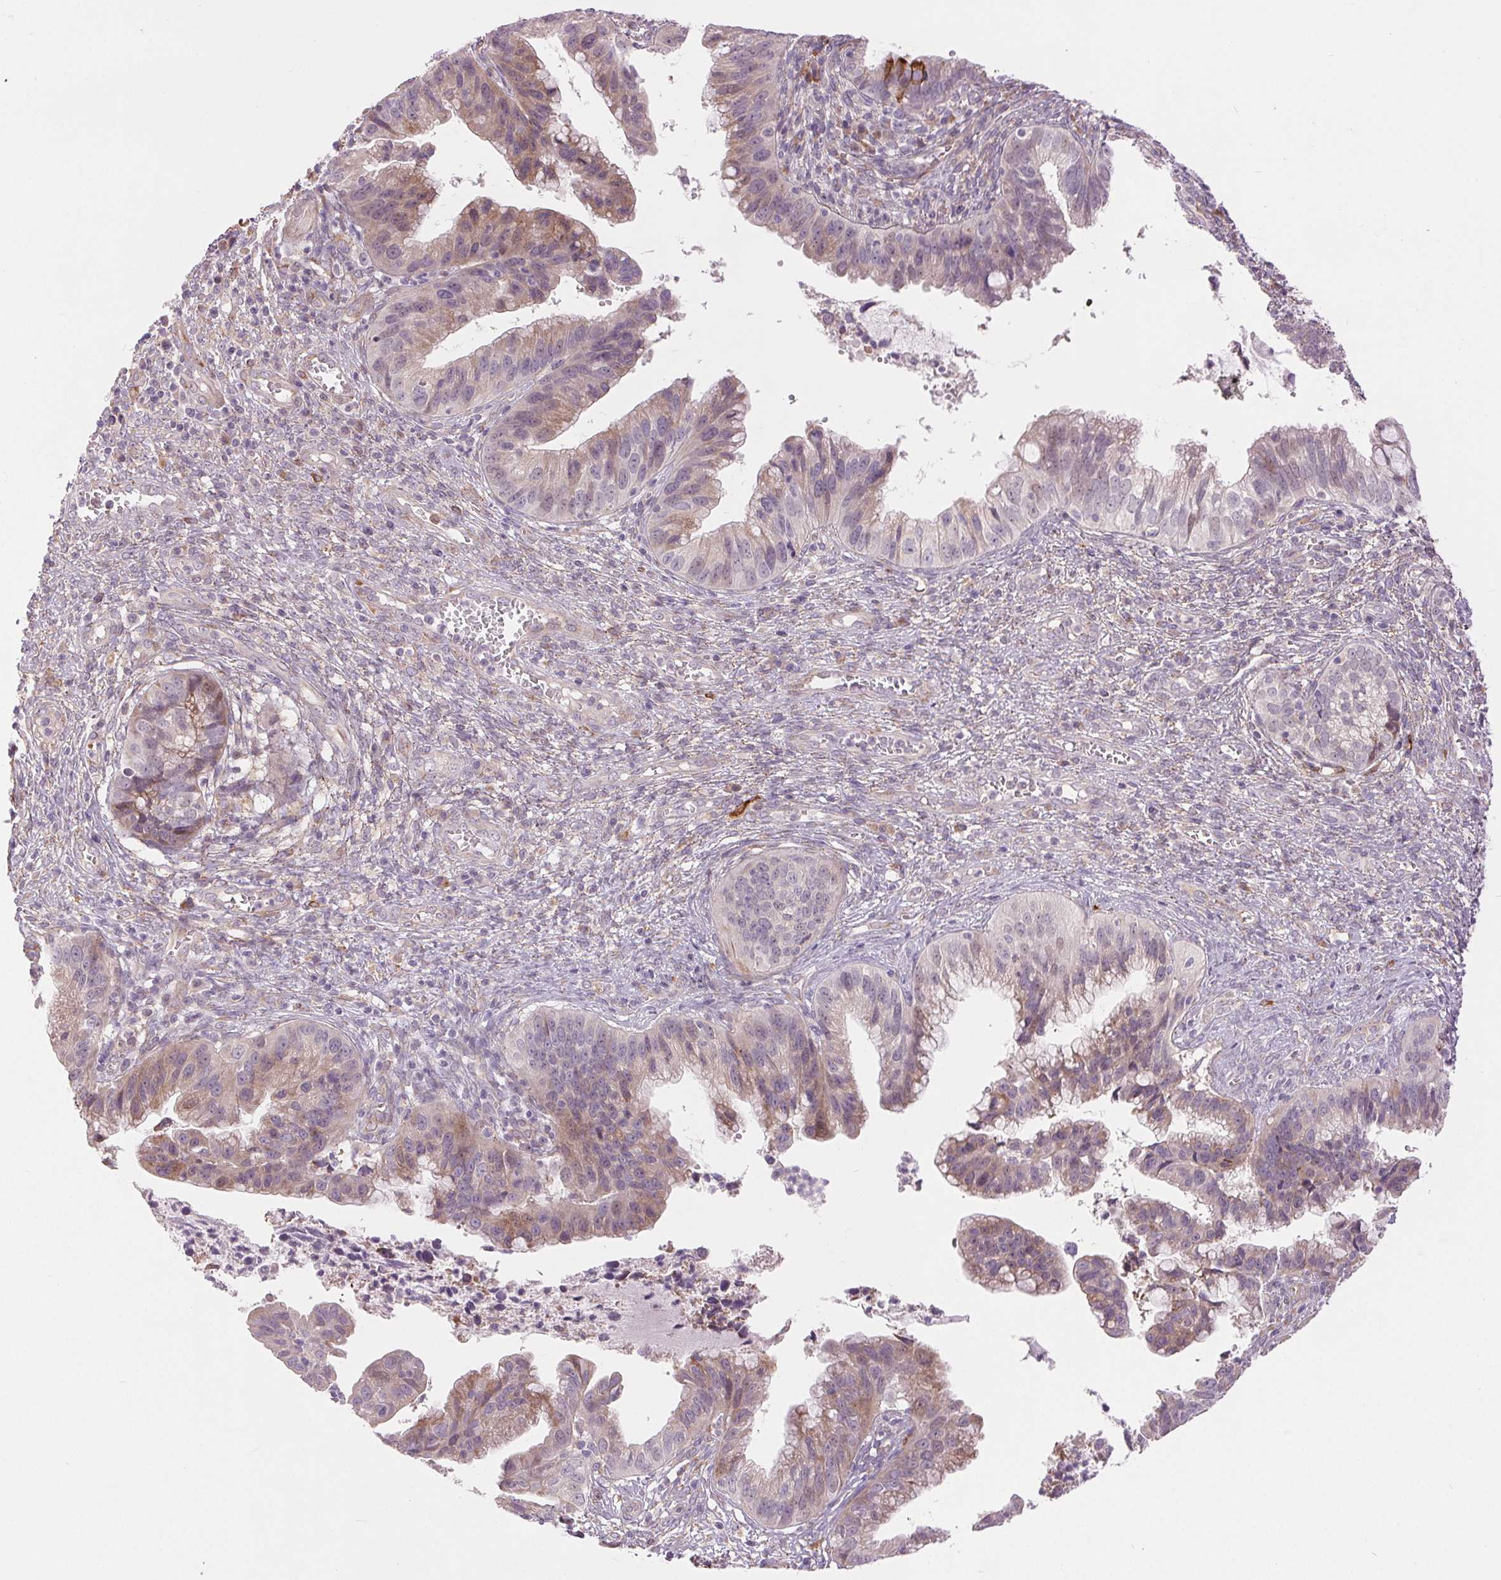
{"staining": {"intensity": "weak", "quantity": "<25%", "location": "cytoplasmic/membranous"}, "tissue": "cervical cancer", "cell_type": "Tumor cells", "image_type": "cancer", "snomed": [{"axis": "morphology", "description": "Adenocarcinoma, NOS"}, {"axis": "topography", "description": "Cervix"}], "caption": "Protein analysis of cervical cancer (adenocarcinoma) demonstrates no significant staining in tumor cells.", "gene": "METTL17", "patient": {"sex": "female", "age": 34}}